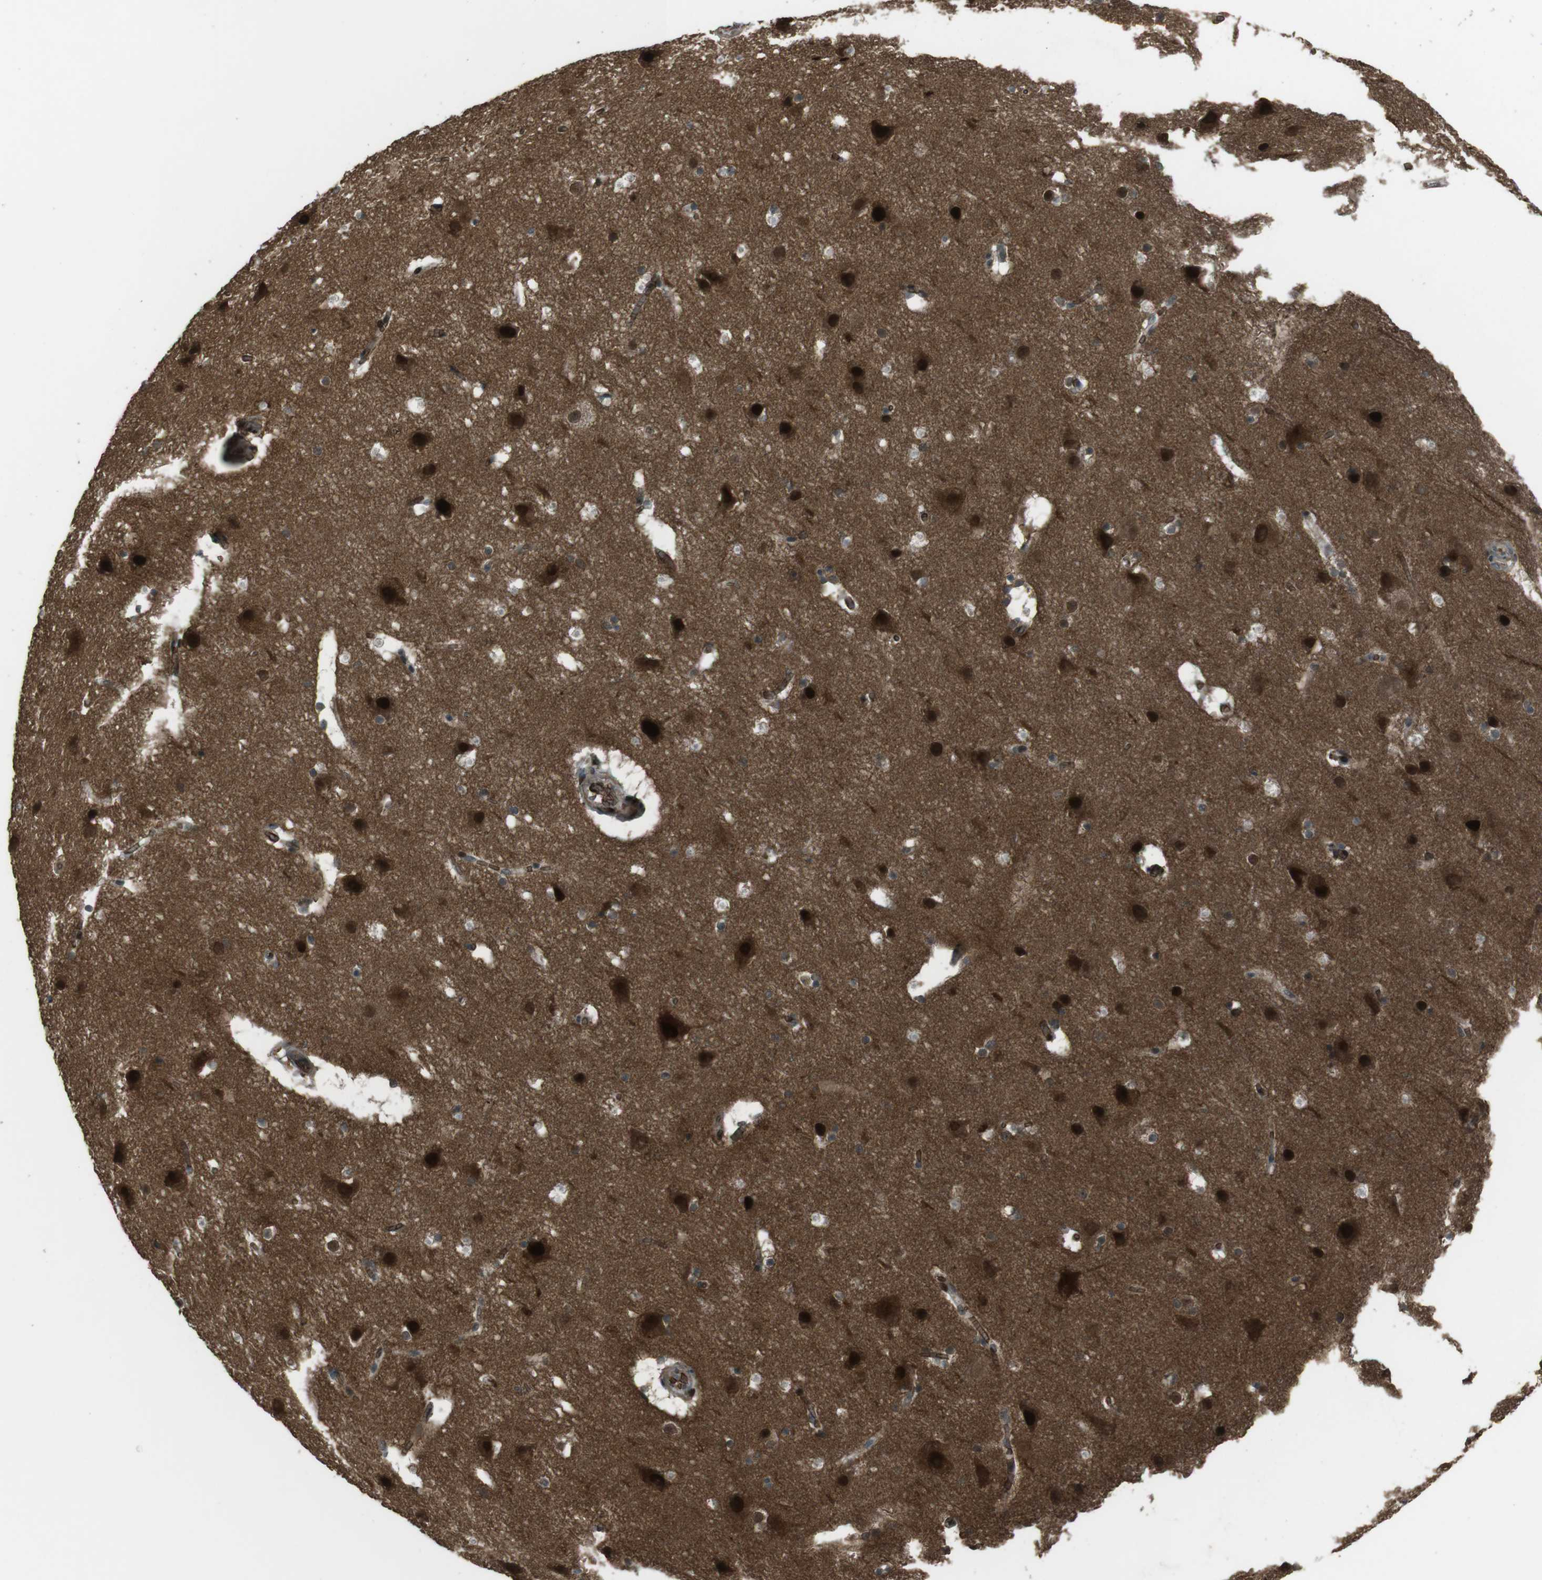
{"staining": {"intensity": "moderate", "quantity": ">75%", "location": "cytoplasmic/membranous,nuclear"}, "tissue": "cerebral cortex", "cell_type": "Endothelial cells", "image_type": "normal", "snomed": [{"axis": "morphology", "description": "Normal tissue, NOS"}, {"axis": "topography", "description": "Cerebral cortex"}], "caption": "Immunohistochemistry histopathology image of benign cerebral cortex: cerebral cortex stained using IHC reveals medium levels of moderate protein expression localized specifically in the cytoplasmic/membranous,nuclear of endothelial cells, appearing as a cytoplasmic/membranous,nuclear brown color.", "gene": "SLITRK5", "patient": {"sex": "male", "age": 45}}